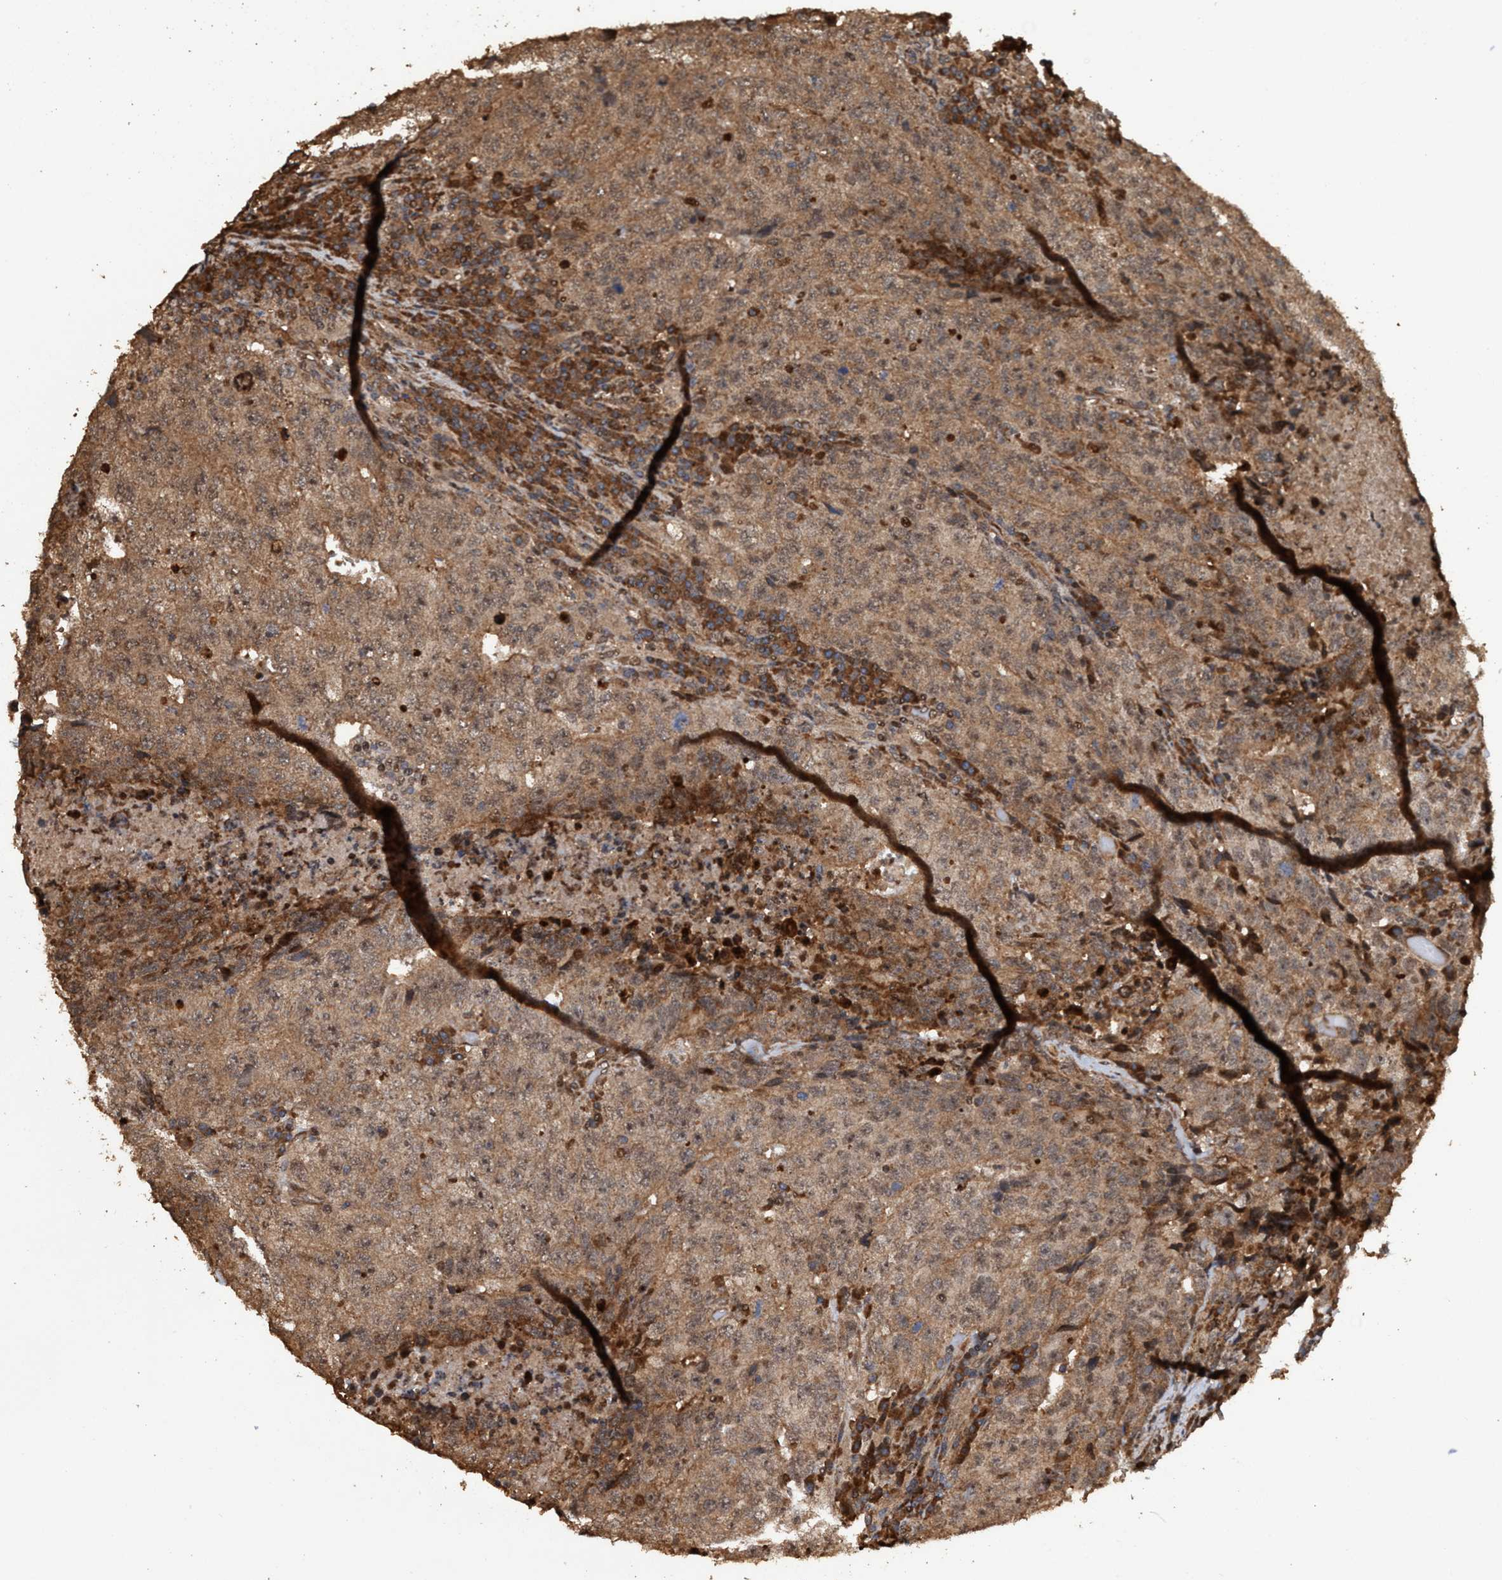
{"staining": {"intensity": "moderate", "quantity": ">75%", "location": "cytoplasmic/membranous"}, "tissue": "testis cancer", "cell_type": "Tumor cells", "image_type": "cancer", "snomed": [{"axis": "morphology", "description": "Necrosis, NOS"}, {"axis": "morphology", "description": "Carcinoma, Embryonal, NOS"}, {"axis": "topography", "description": "Testis"}], "caption": "Immunohistochemical staining of testis embryonal carcinoma shows medium levels of moderate cytoplasmic/membranous expression in about >75% of tumor cells. (Brightfield microscopy of DAB IHC at high magnification).", "gene": "TRPC7", "patient": {"sex": "male", "age": 19}}